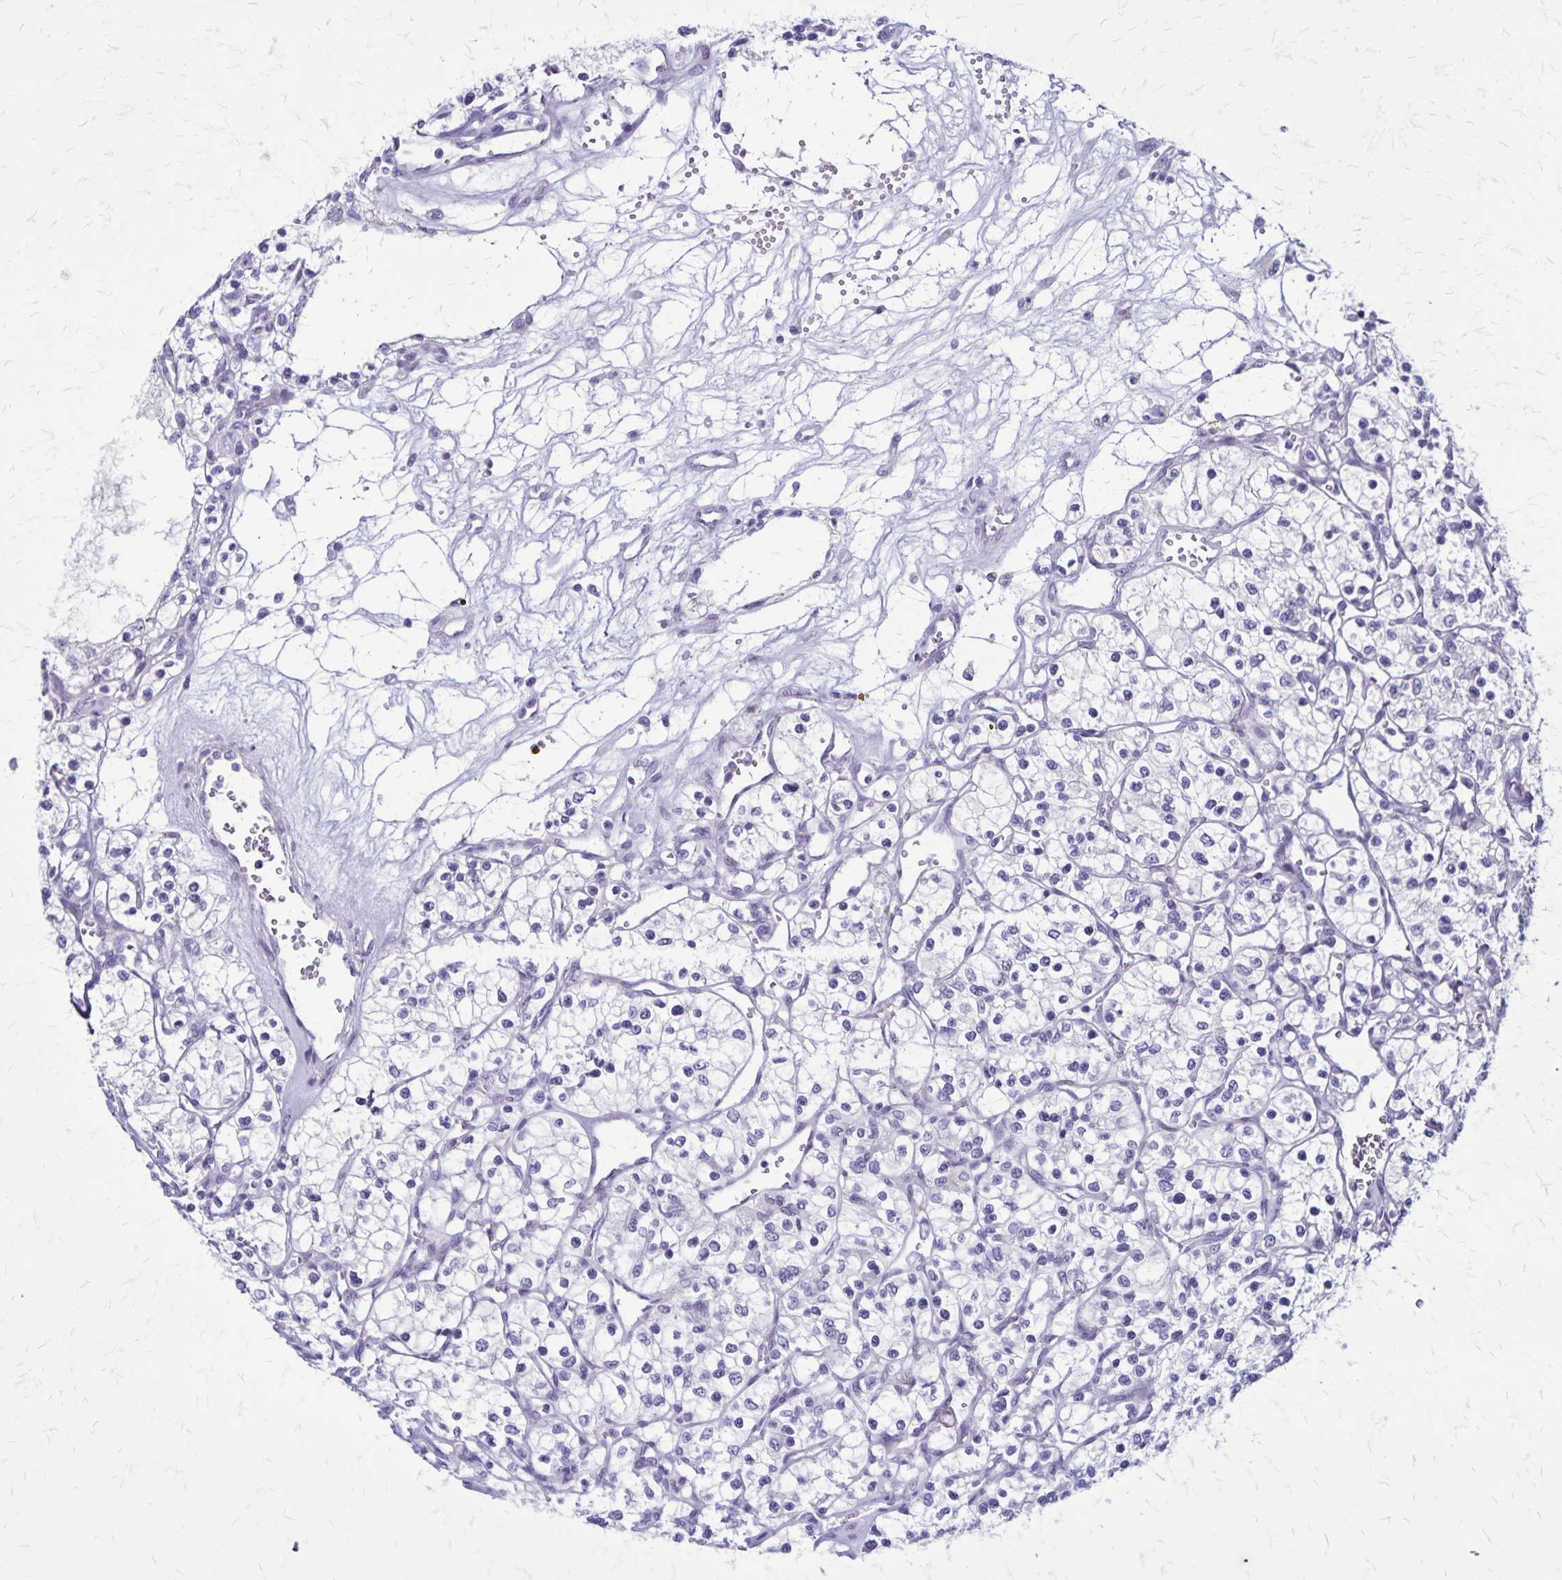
{"staining": {"intensity": "negative", "quantity": "none", "location": "none"}, "tissue": "renal cancer", "cell_type": "Tumor cells", "image_type": "cancer", "snomed": [{"axis": "morphology", "description": "Adenocarcinoma, NOS"}, {"axis": "topography", "description": "Kidney"}], "caption": "This is a micrograph of immunohistochemistry staining of renal cancer (adenocarcinoma), which shows no staining in tumor cells. (DAB (3,3'-diaminobenzidine) immunohistochemistry (IHC) visualized using brightfield microscopy, high magnification).", "gene": "OR51B5", "patient": {"sex": "female", "age": 69}}